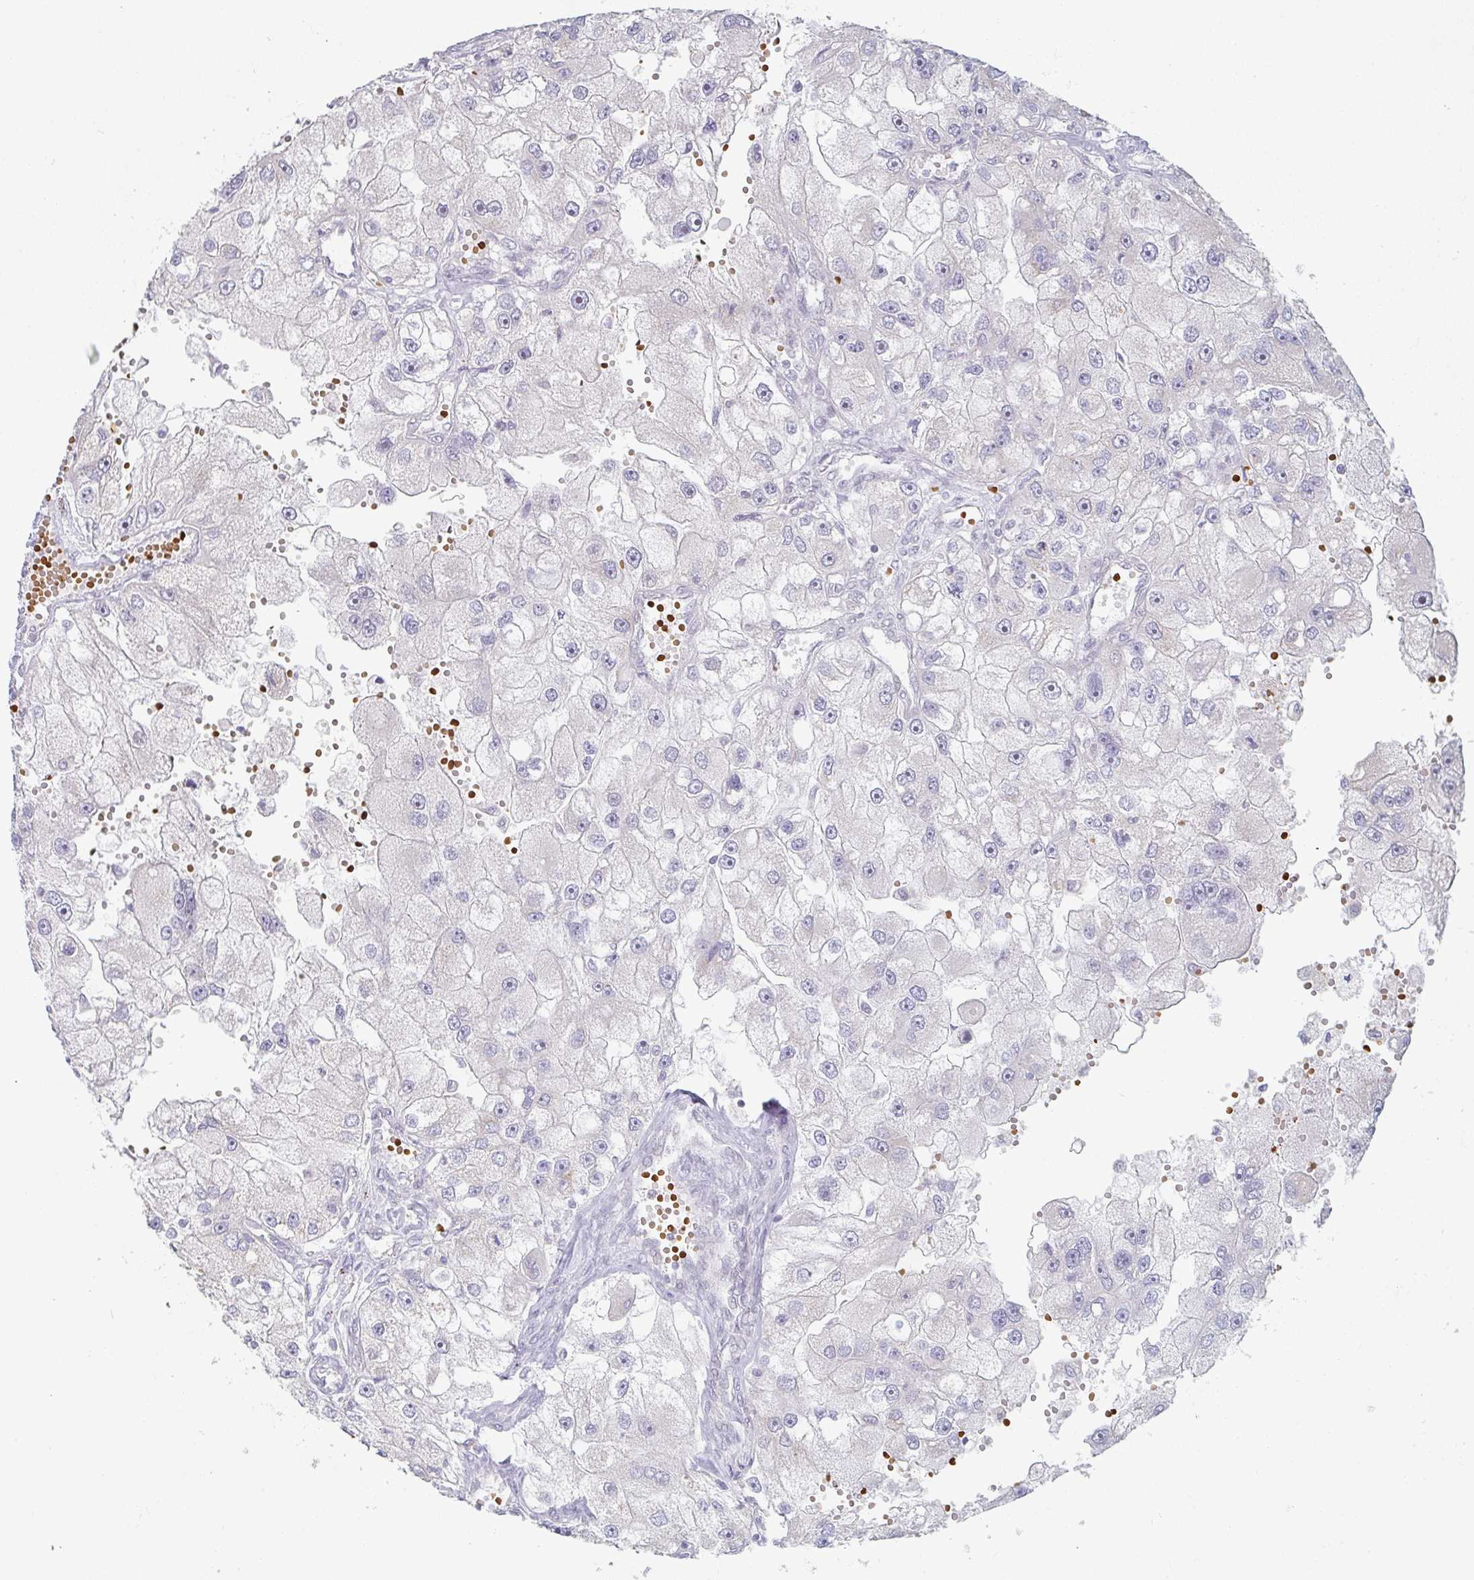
{"staining": {"intensity": "negative", "quantity": "none", "location": "none"}, "tissue": "renal cancer", "cell_type": "Tumor cells", "image_type": "cancer", "snomed": [{"axis": "morphology", "description": "Adenocarcinoma, NOS"}, {"axis": "topography", "description": "Kidney"}], "caption": "Photomicrograph shows no significant protein staining in tumor cells of renal adenocarcinoma.", "gene": "ZNF526", "patient": {"sex": "male", "age": 63}}